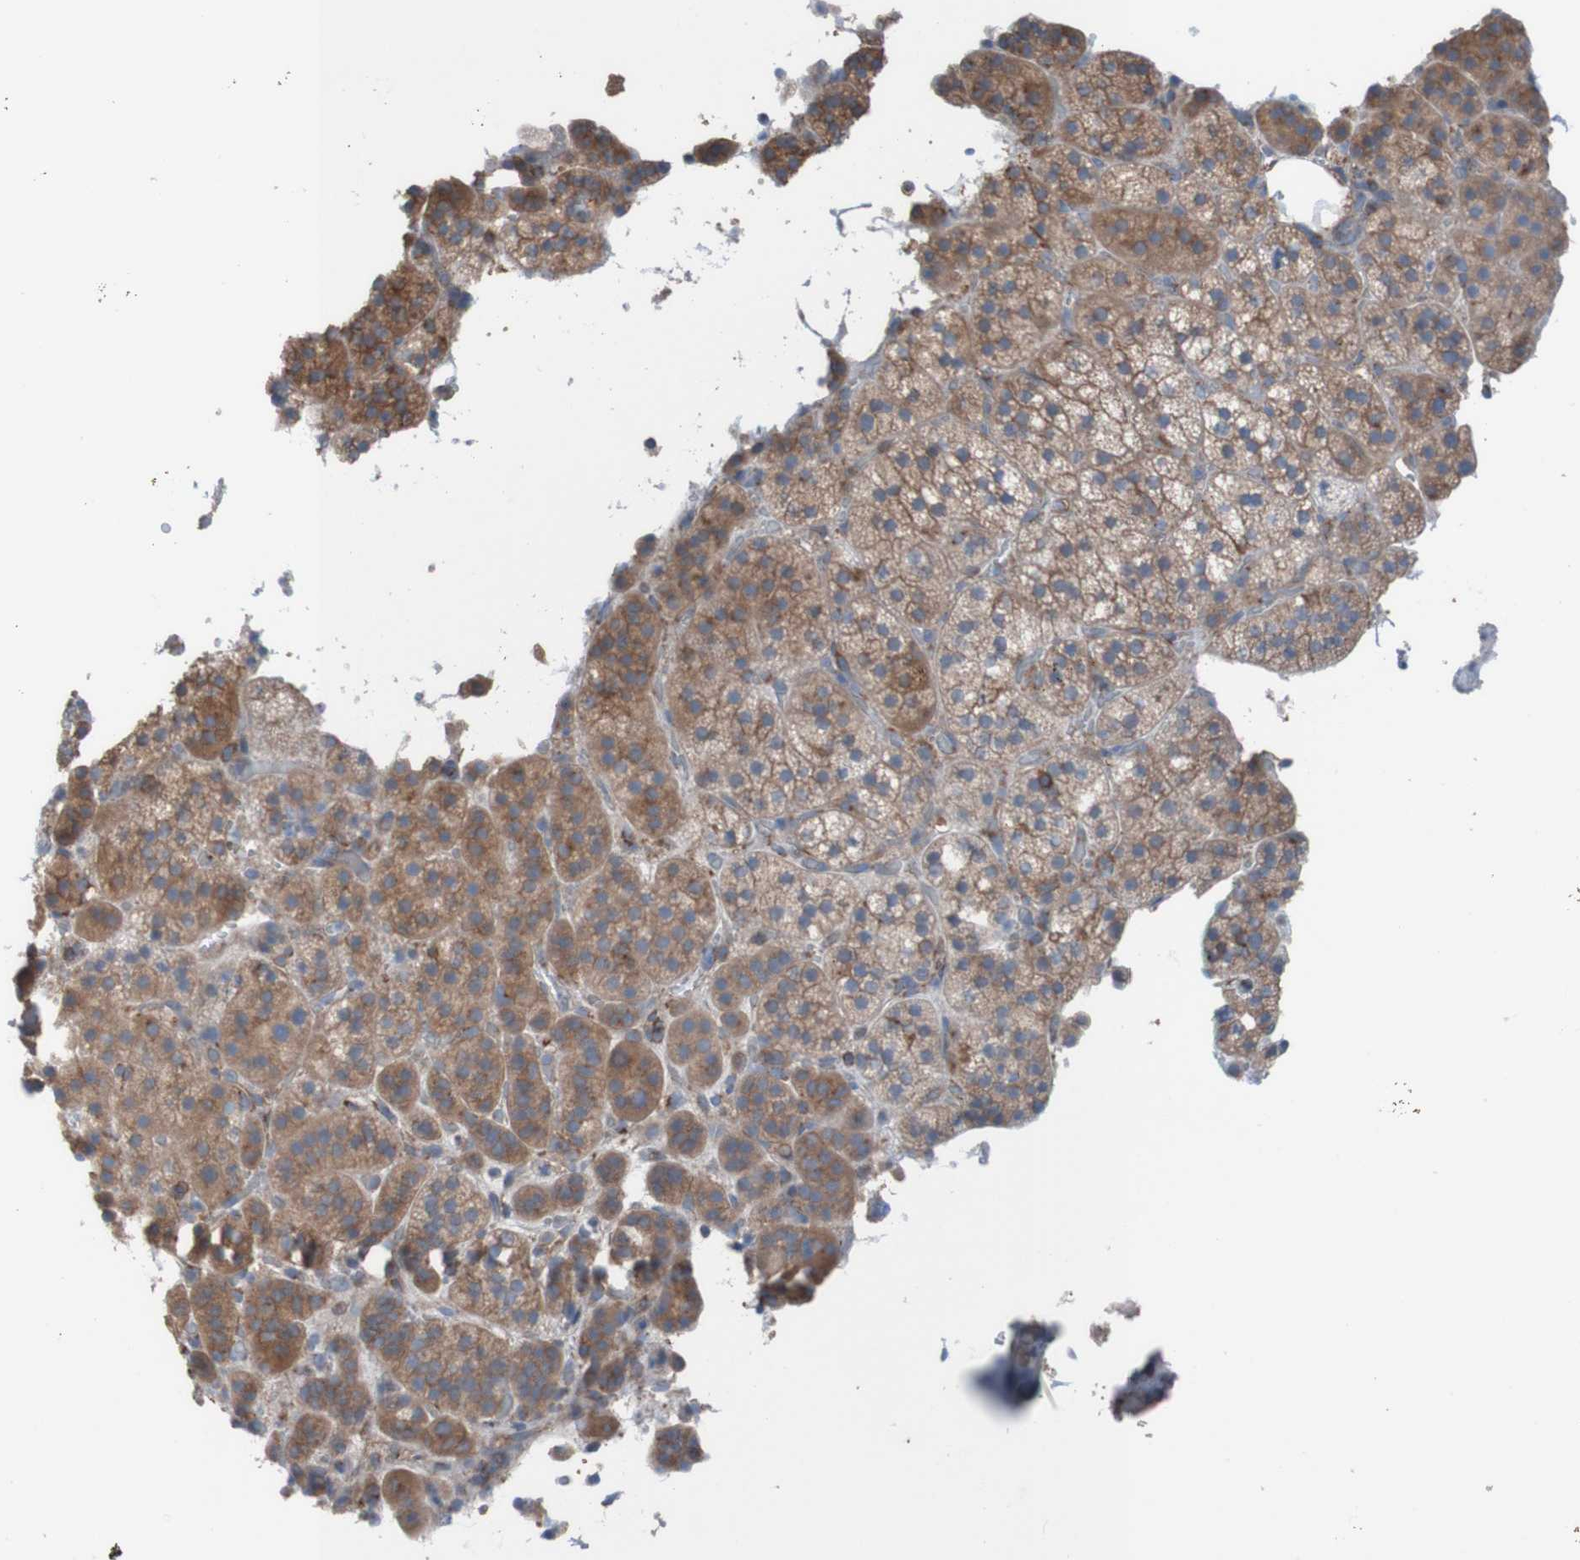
{"staining": {"intensity": "moderate", "quantity": ">75%", "location": "cytoplasmic/membranous"}, "tissue": "adrenal gland", "cell_type": "Glandular cells", "image_type": "normal", "snomed": [{"axis": "morphology", "description": "Normal tissue, NOS"}, {"axis": "topography", "description": "Adrenal gland"}], "caption": "Benign adrenal gland demonstrates moderate cytoplasmic/membranous expression in about >75% of glandular cells, visualized by immunohistochemistry.", "gene": "MINAR1", "patient": {"sex": "female", "age": 59}}